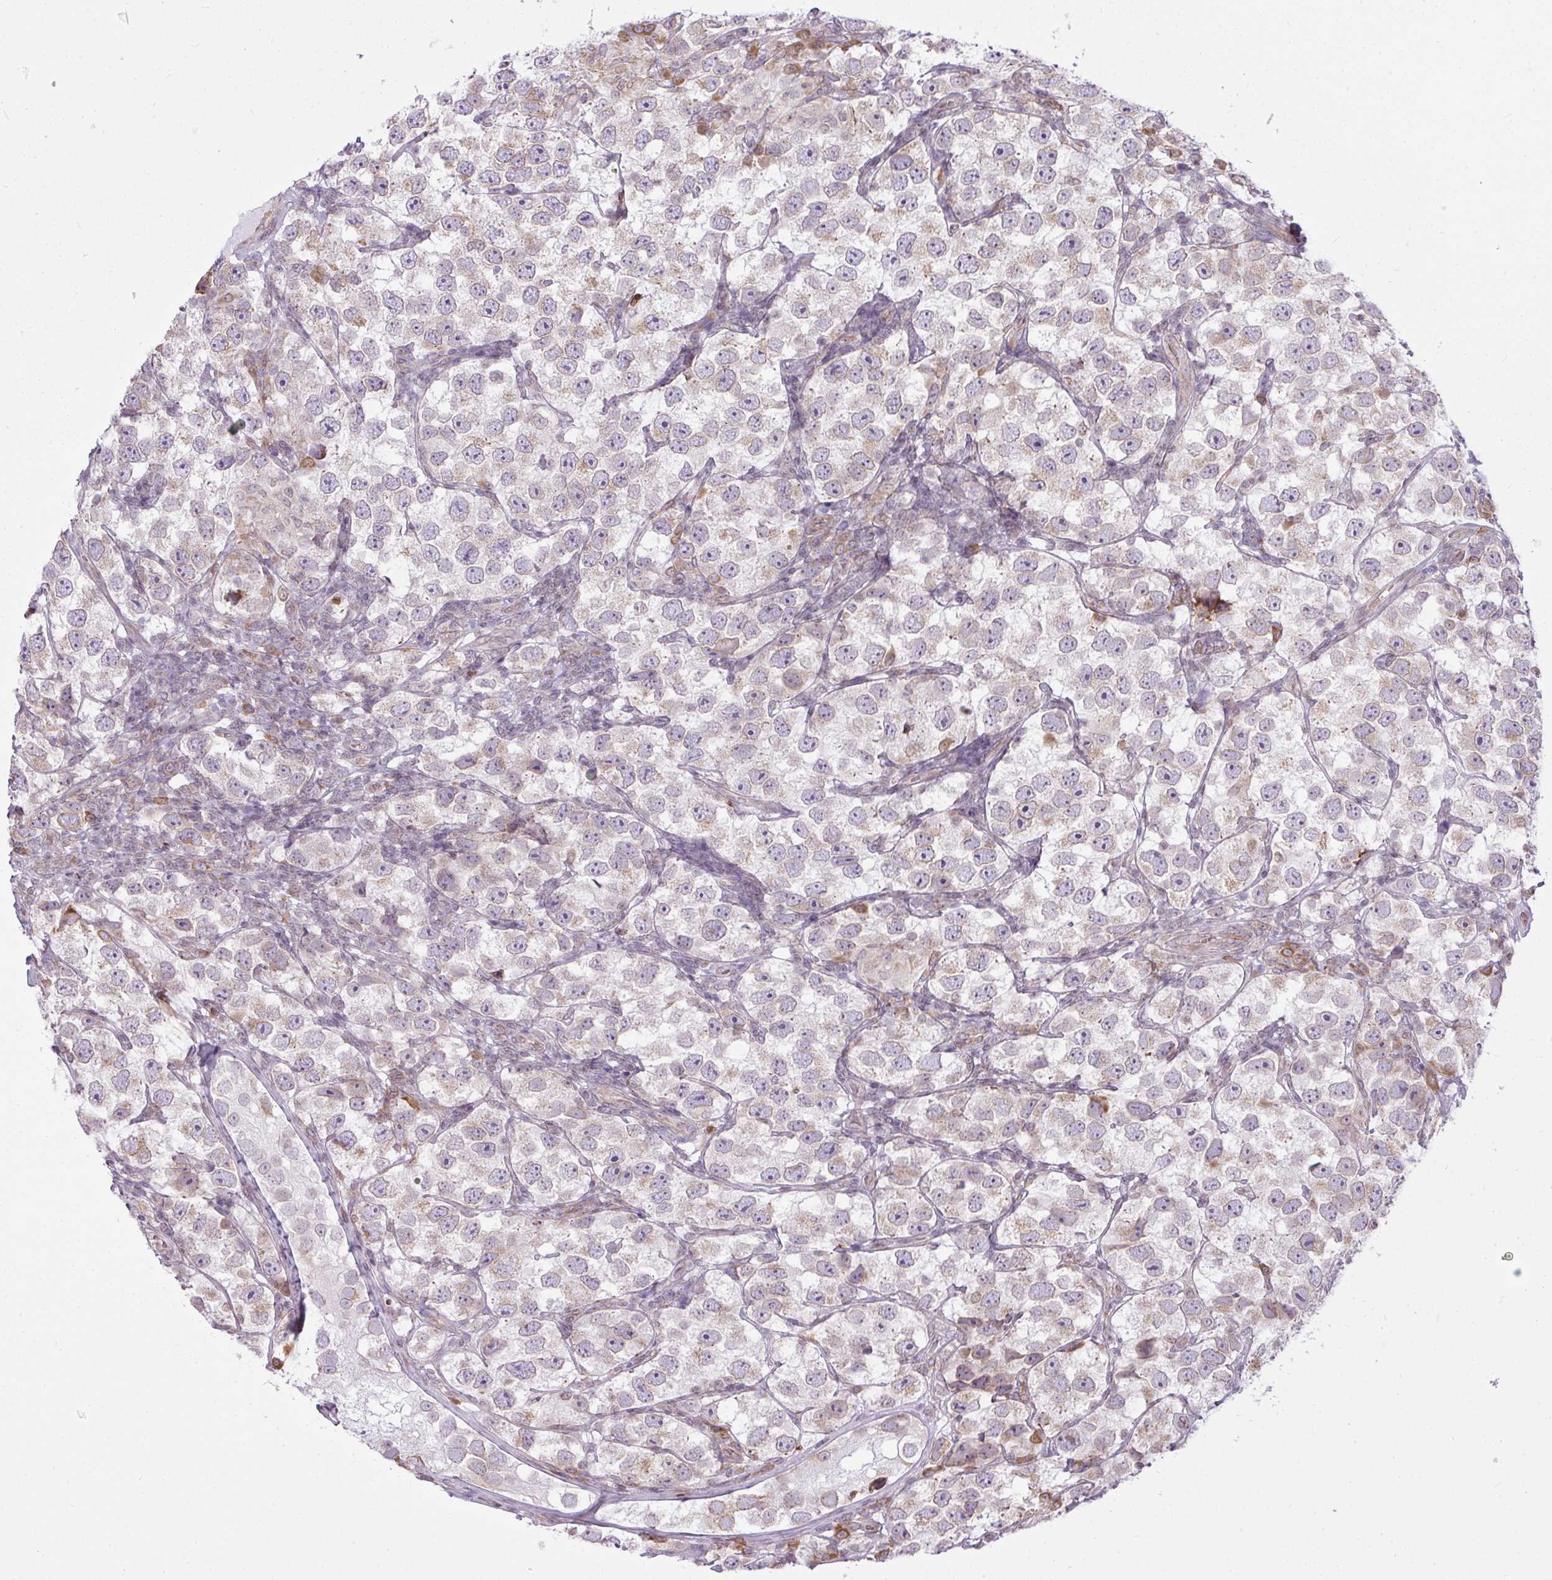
{"staining": {"intensity": "weak", "quantity": "<25%", "location": "cytoplasmic/membranous"}, "tissue": "testis cancer", "cell_type": "Tumor cells", "image_type": "cancer", "snomed": [{"axis": "morphology", "description": "Seminoma, NOS"}, {"axis": "topography", "description": "Testis"}], "caption": "Tumor cells show no significant expression in testis cancer. Brightfield microscopy of immunohistochemistry (IHC) stained with DAB (brown) and hematoxylin (blue), captured at high magnification.", "gene": "COX18", "patient": {"sex": "male", "age": 26}}